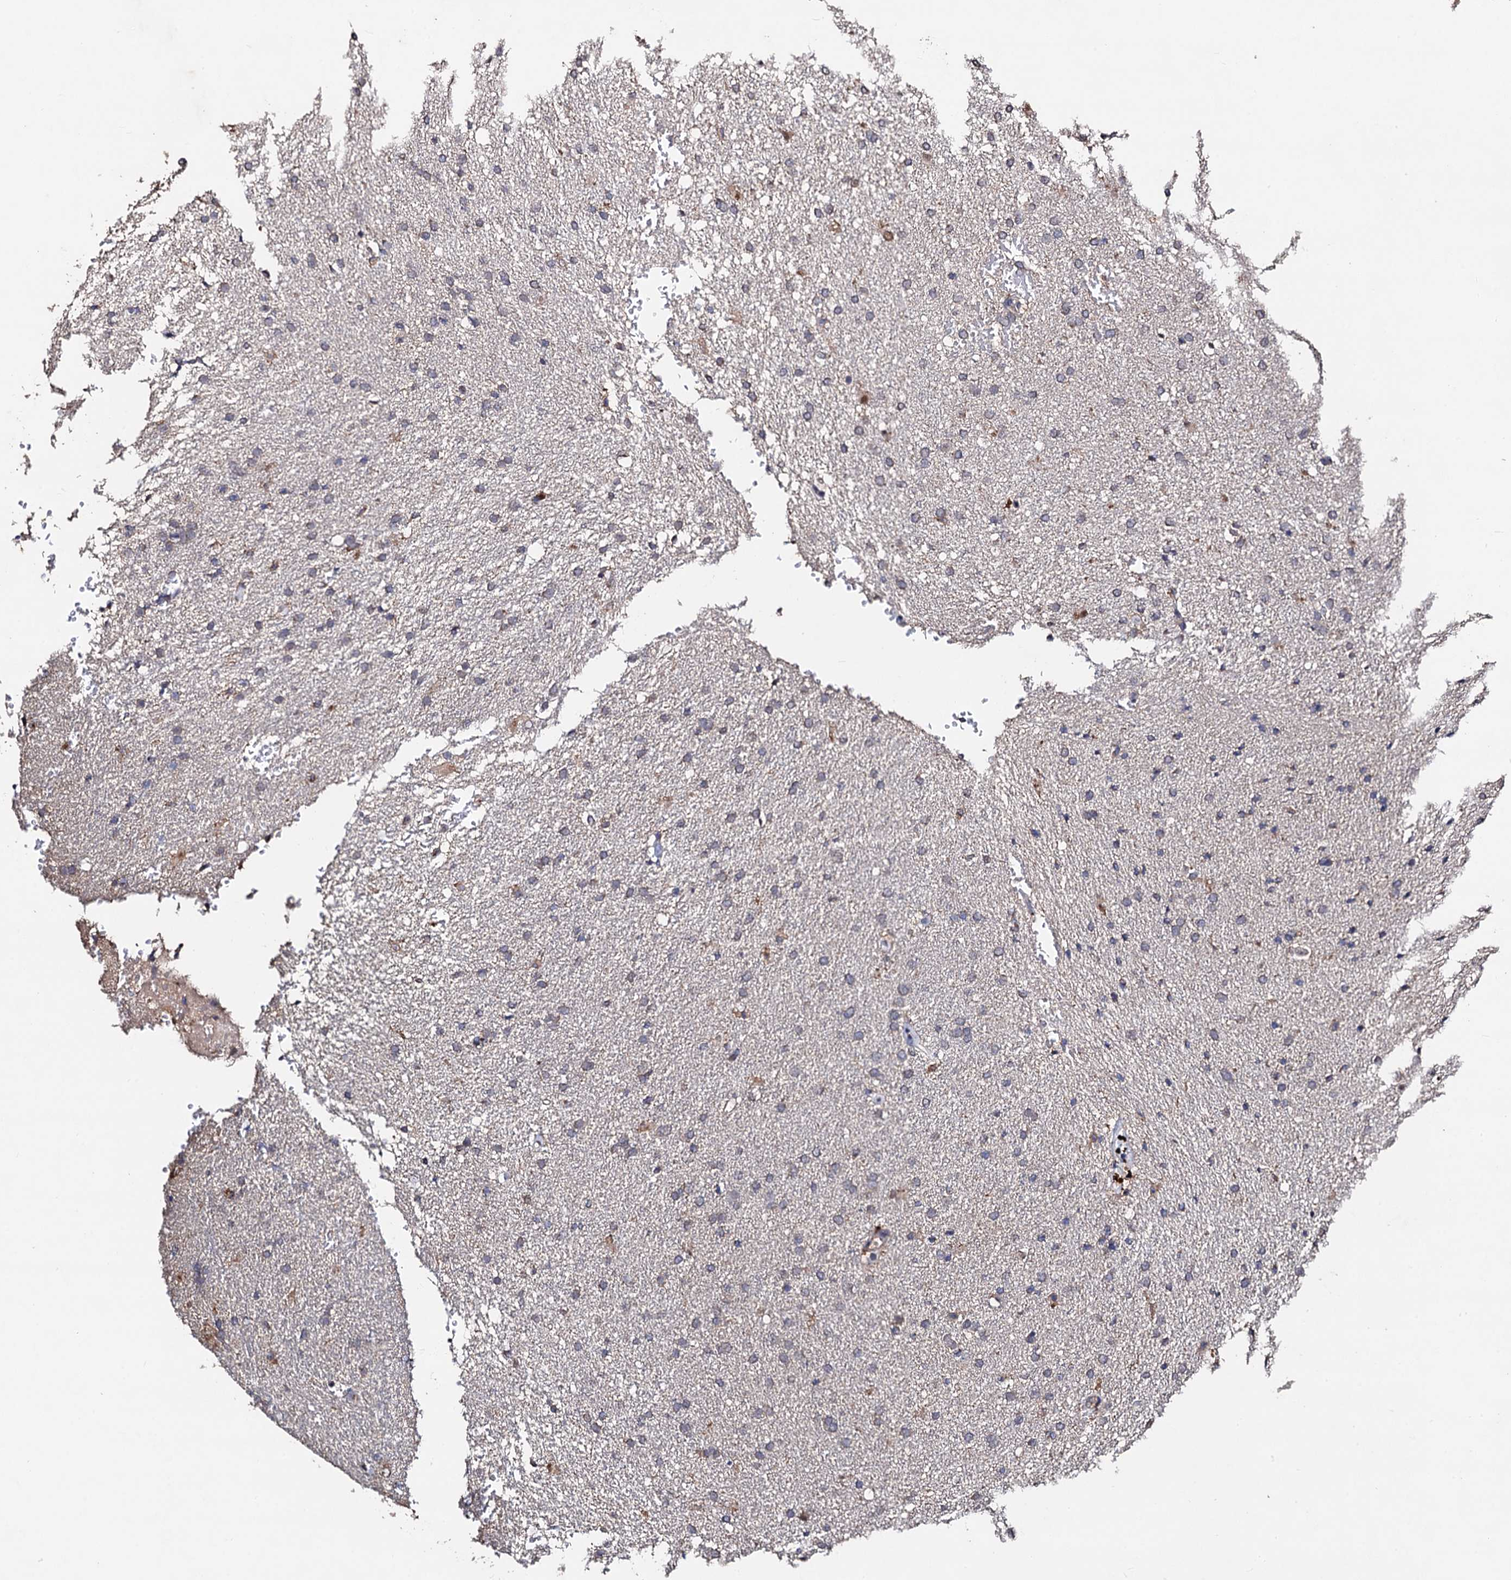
{"staining": {"intensity": "negative", "quantity": "none", "location": "none"}, "tissue": "glioma", "cell_type": "Tumor cells", "image_type": "cancer", "snomed": [{"axis": "morphology", "description": "Glioma, malignant, High grade"}, {"axis": "topography", "description": "Brain"}], "caption": "Immunohistochemistry (IHC) photomicrograph of neoplastic tissue: human malignant high-grade glioma stained with DAB (3,3'-diaminobenzidine) shows no significant protein positivity in tumor cells. (Immunohistochemistry (IHC), brightfield microscopy, high magnification).", "gene": "PPTC7", "patient": {"sex": "male", "age": 72}}